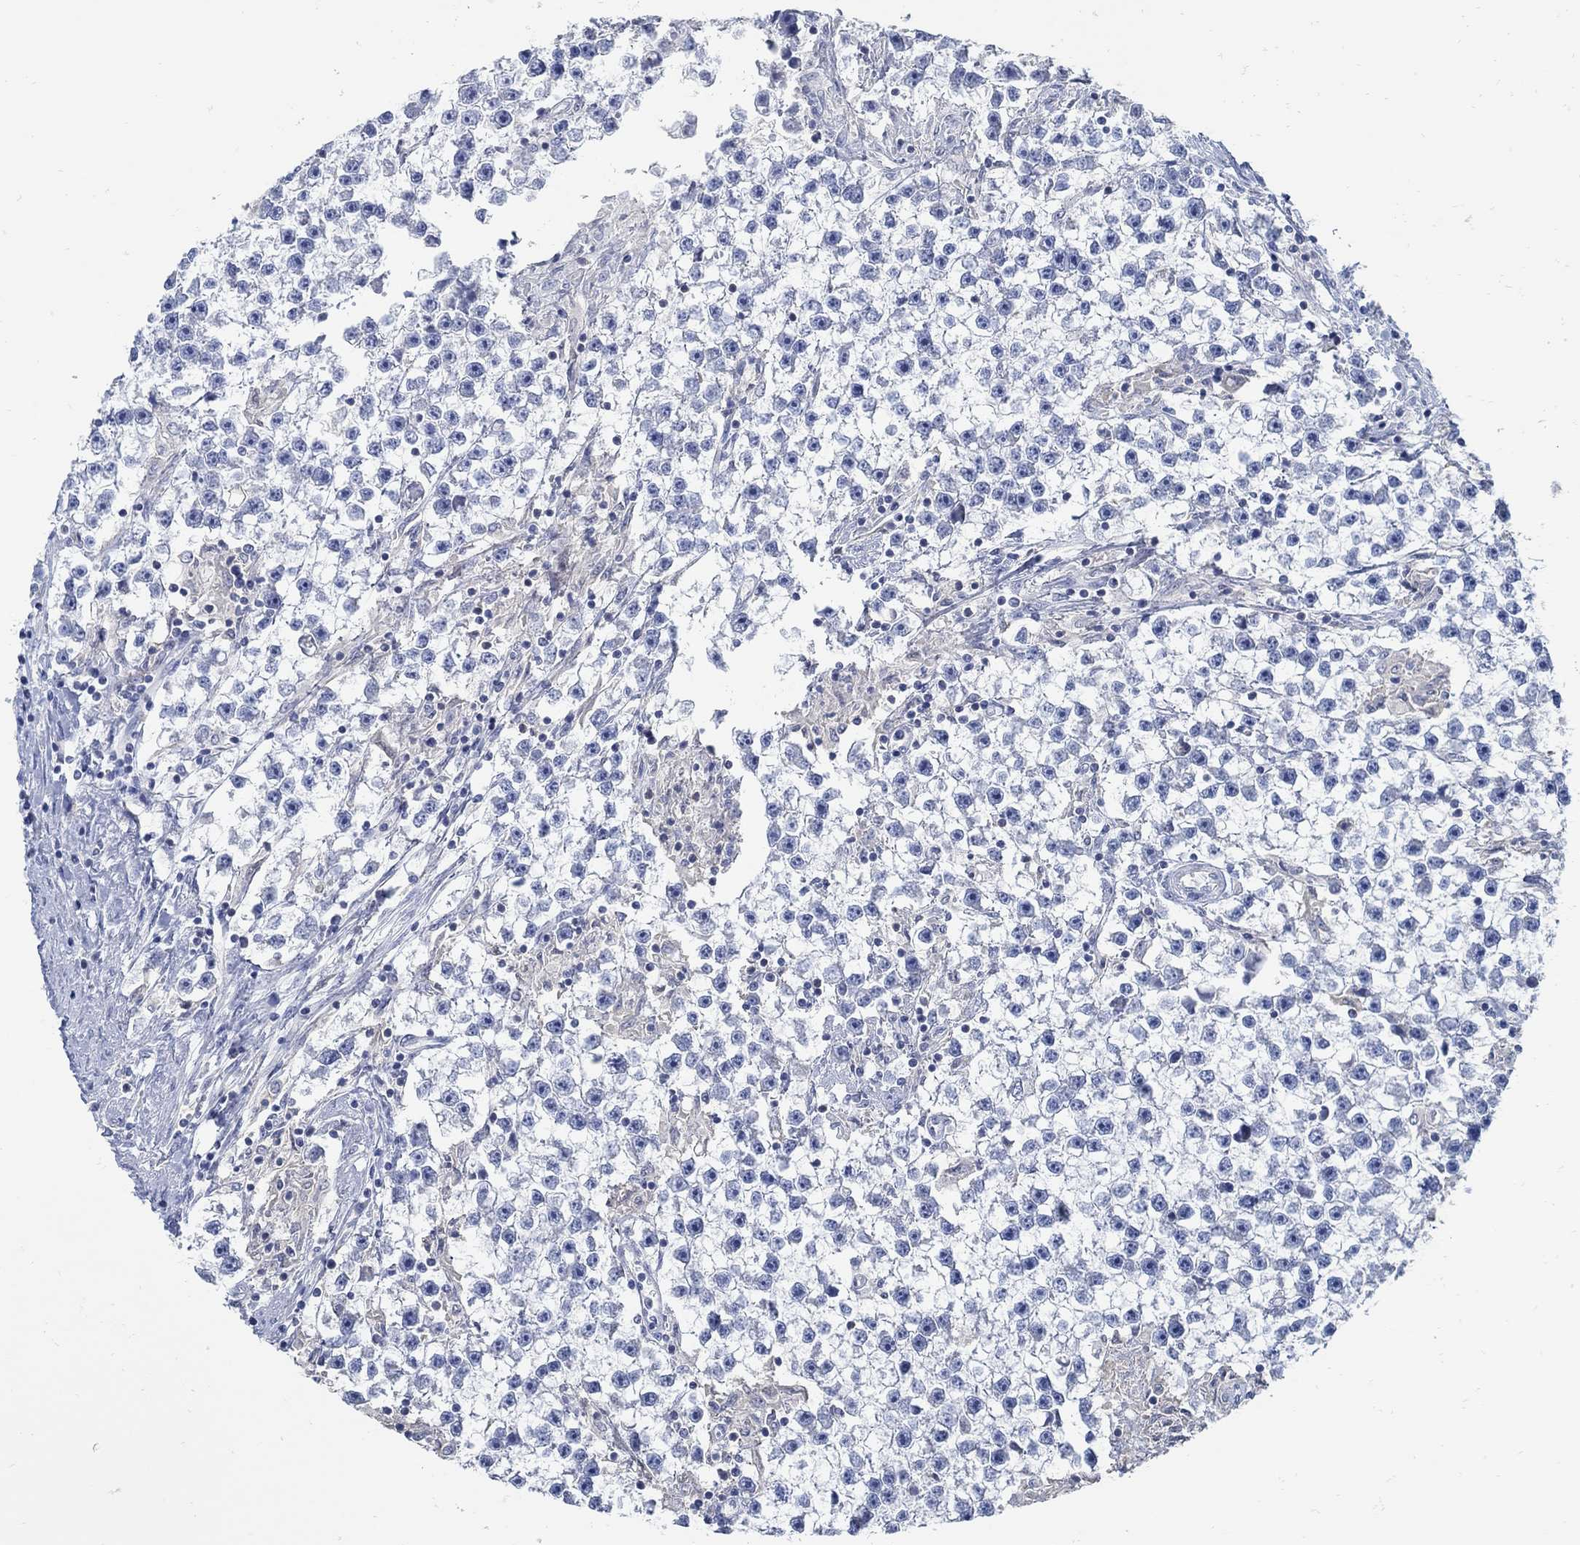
{"staining": {"intensity": "negative", "quantity": "none", "location": "none"}, "tissue": "testis cancer", "cell_type": "Tumor cells", "image_type": "cancer", "snomed": [{"axis": "morphology", "description": "Seminoma, NOS"}, {"axis": "topography", "description": "Testis"}], "caption": "The IHC micrograph has no significant positivity in tumor cells of testis seminoma tissue. The staining was performed using DAB (3,3'-diaminobenzidine) to visualize the protein expression in brown, while the nuclei were stained in blue with hematoxylin (Magnification: 20x).", "gene": "ZFAND4", "patient": {"sex": "male", "age": 59}}